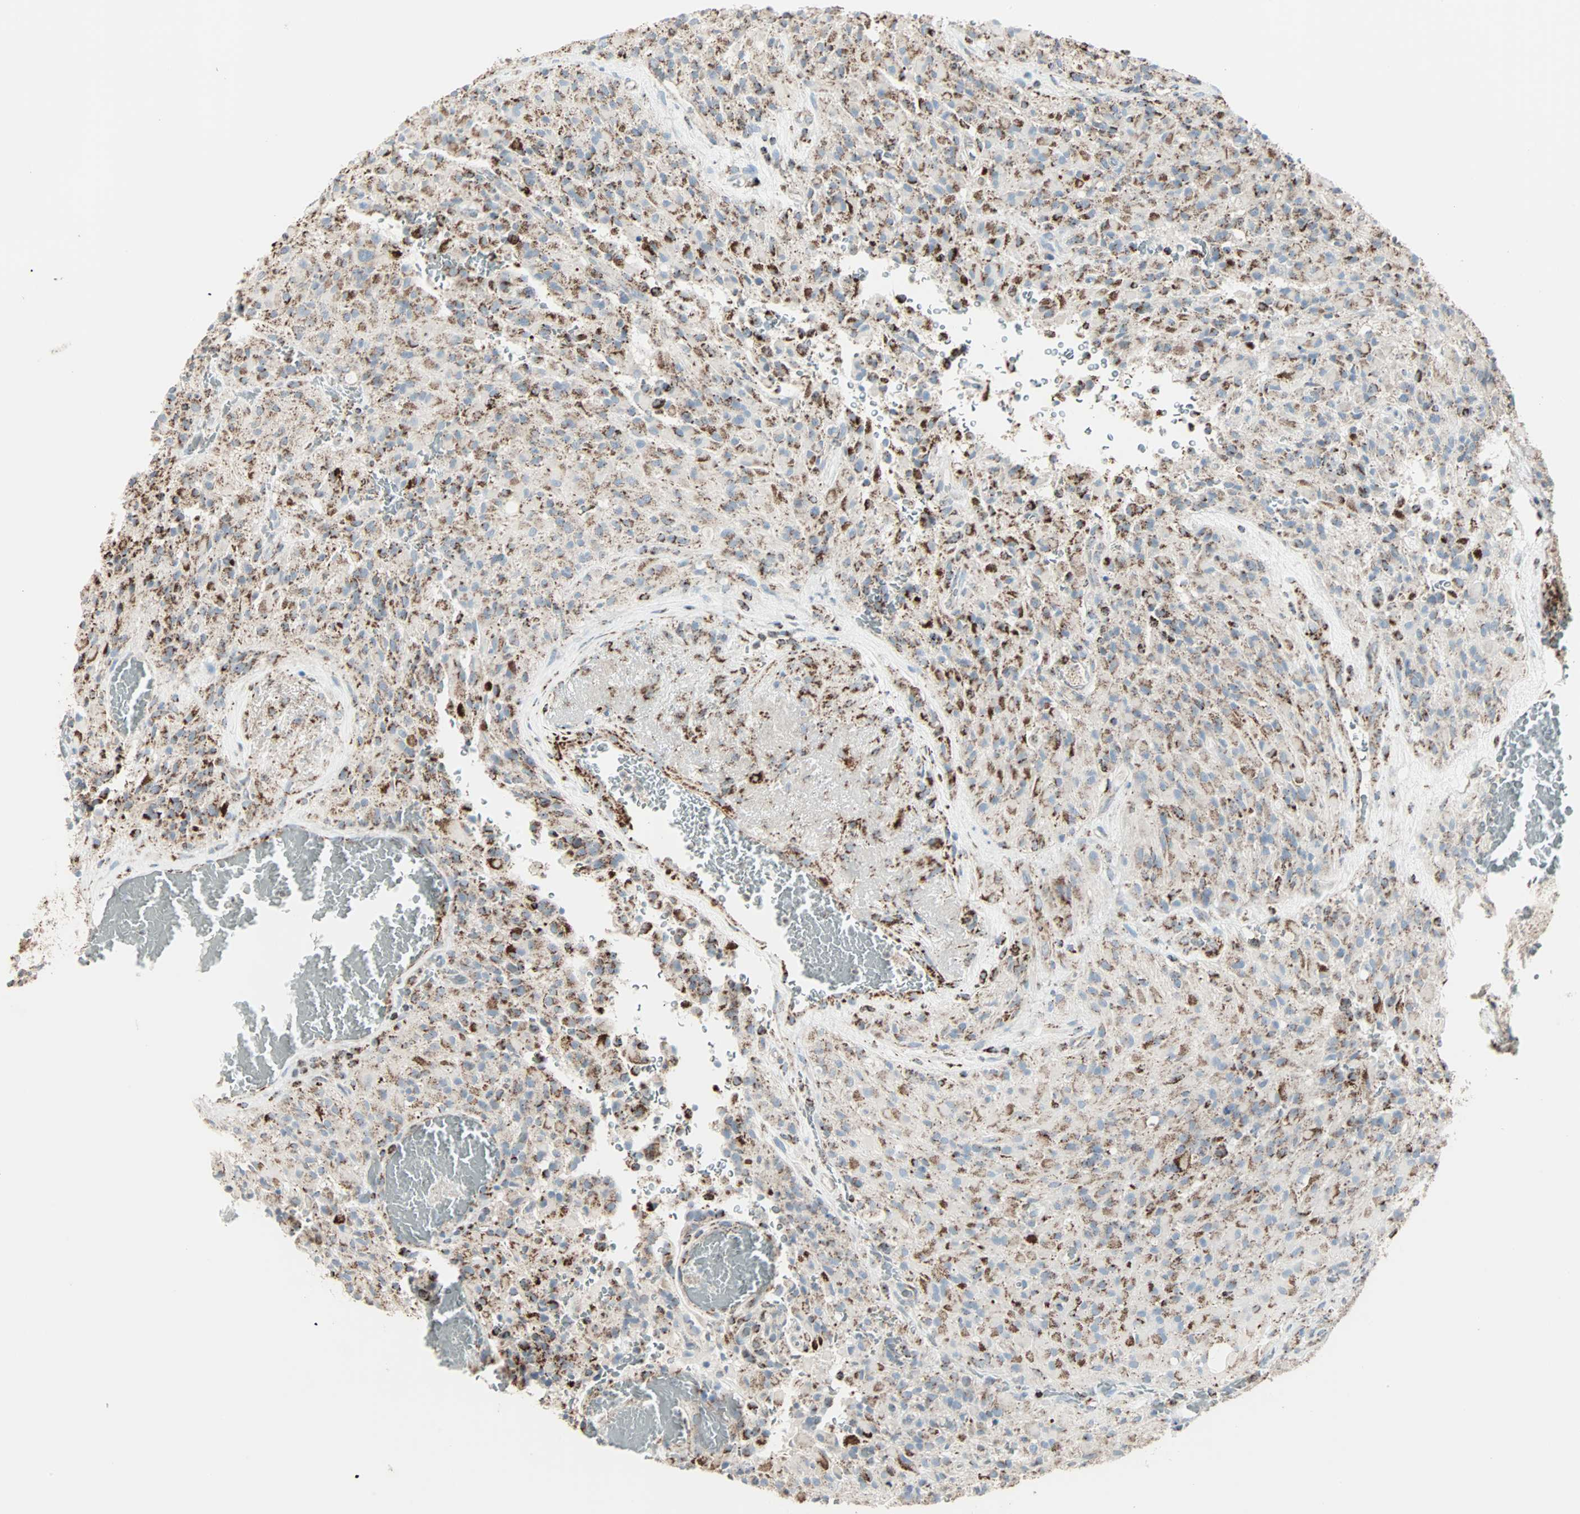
{"staining": {"intensity": "strong", "quantity": "25%-75%", "location": "cytoplasmic/membranous"}, "tissue": "glioma", "cell_type": "Tumor cells", "image_type": "cancer", "snomed": [{"axis": "morphology", "description": "Glioma, malignant, High grade"}, {"axis": "topography", "description": "Brain"}], "caption": "High-power microscopy captured an immunohistochemistry image of glioma, revealing strong cytoplasmic/membranous staining in about 25%-75% of tumor cells. Using DAB (brown) and hematoxylin (blue) stains, captured at high magnification using brightfield microscopy.", "gene": "IDH2", "patient": {"sex": "male", "age": 71}}